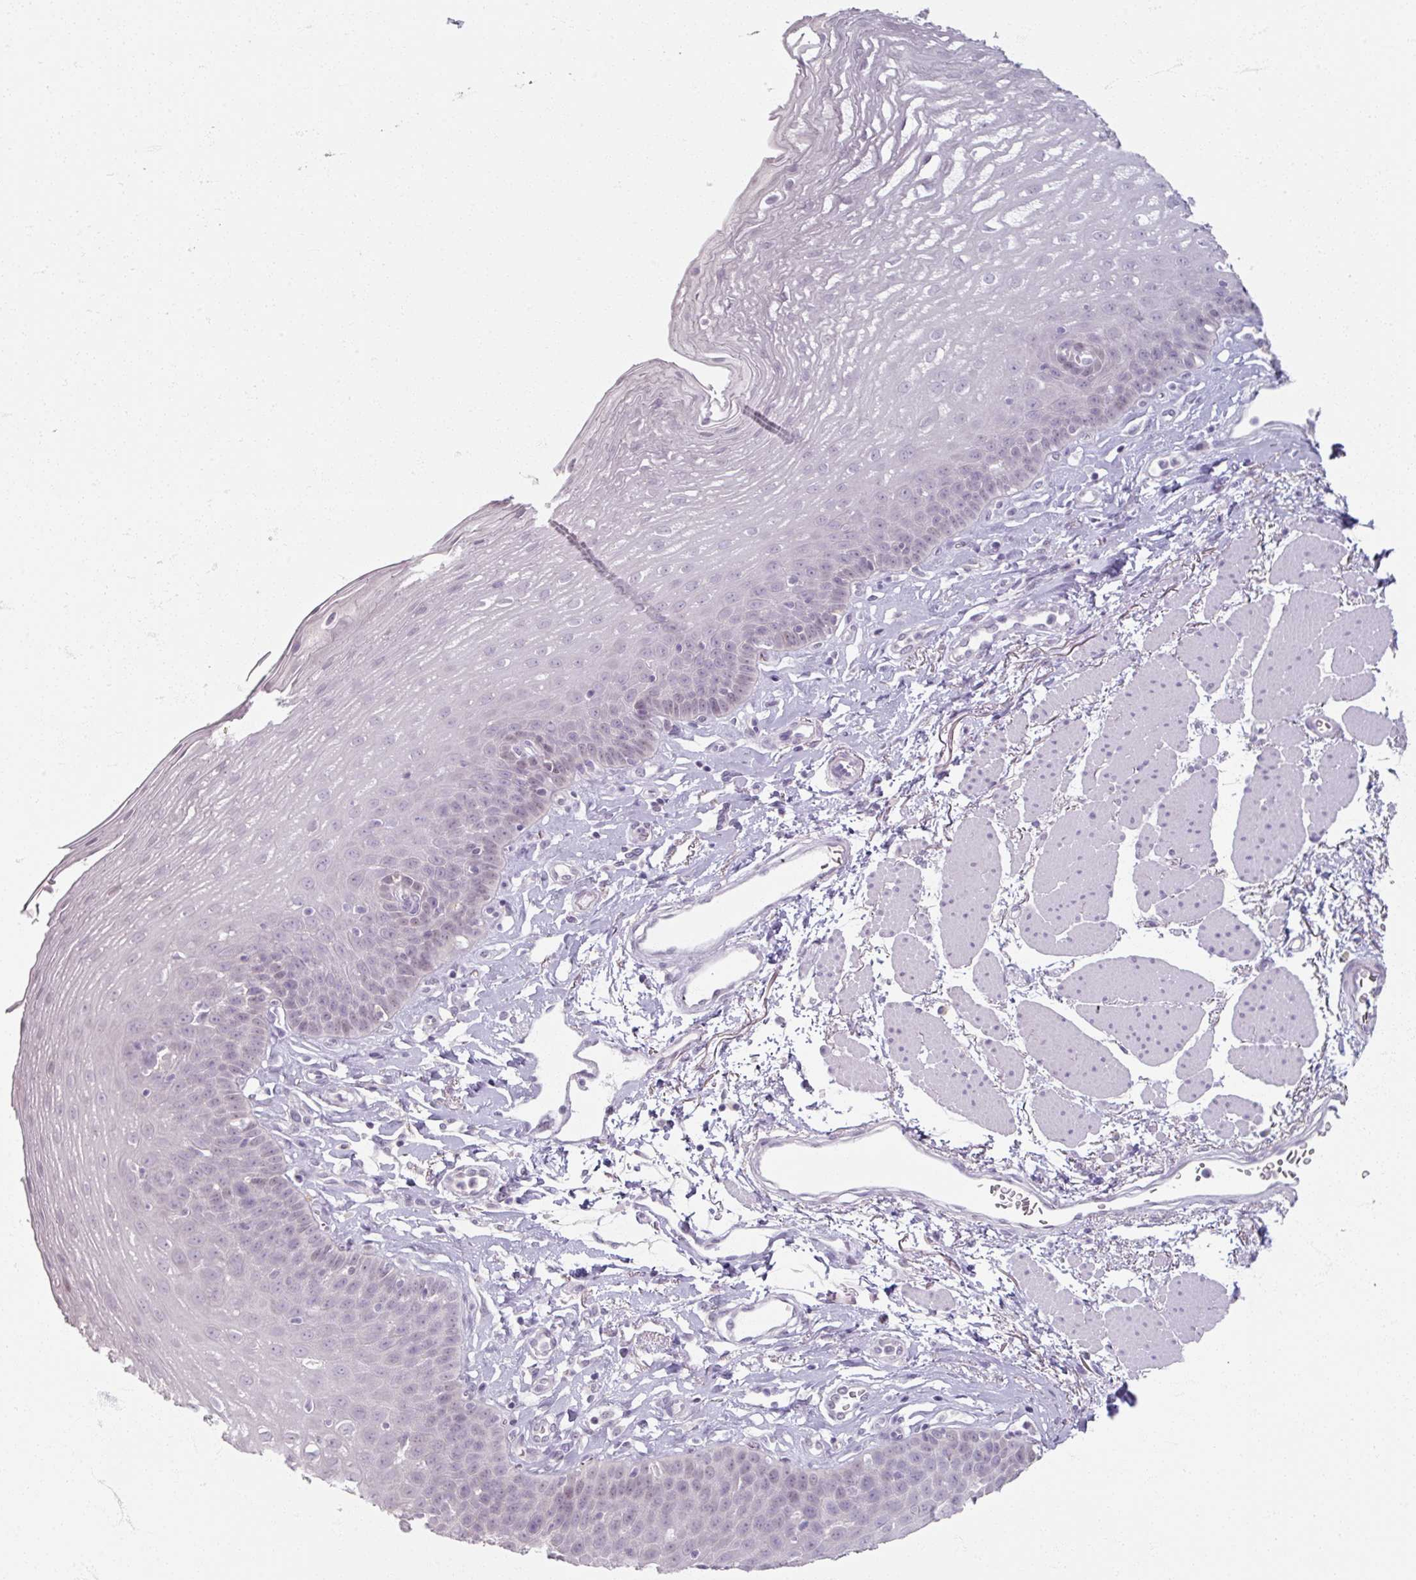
{"staining": {"intensity": "negative", "quantity": "none", "location": "none"}, "tissue": "esophagus", "cell_type": "Squamous epithelial cells", "image_type": "normal", "snomed": [{"axis": "morphology", "description": "Normal tissue, NOS"}, {"axis": "topography", "description": "Esophagus"}], "caption": "IHC photomicrograph of benign human esophagus stained for a protein (brown), which reveals no staining in squamous epithelial cells.", "gene": "SOX11", "patient": {"sex": "female", "age": 81}}